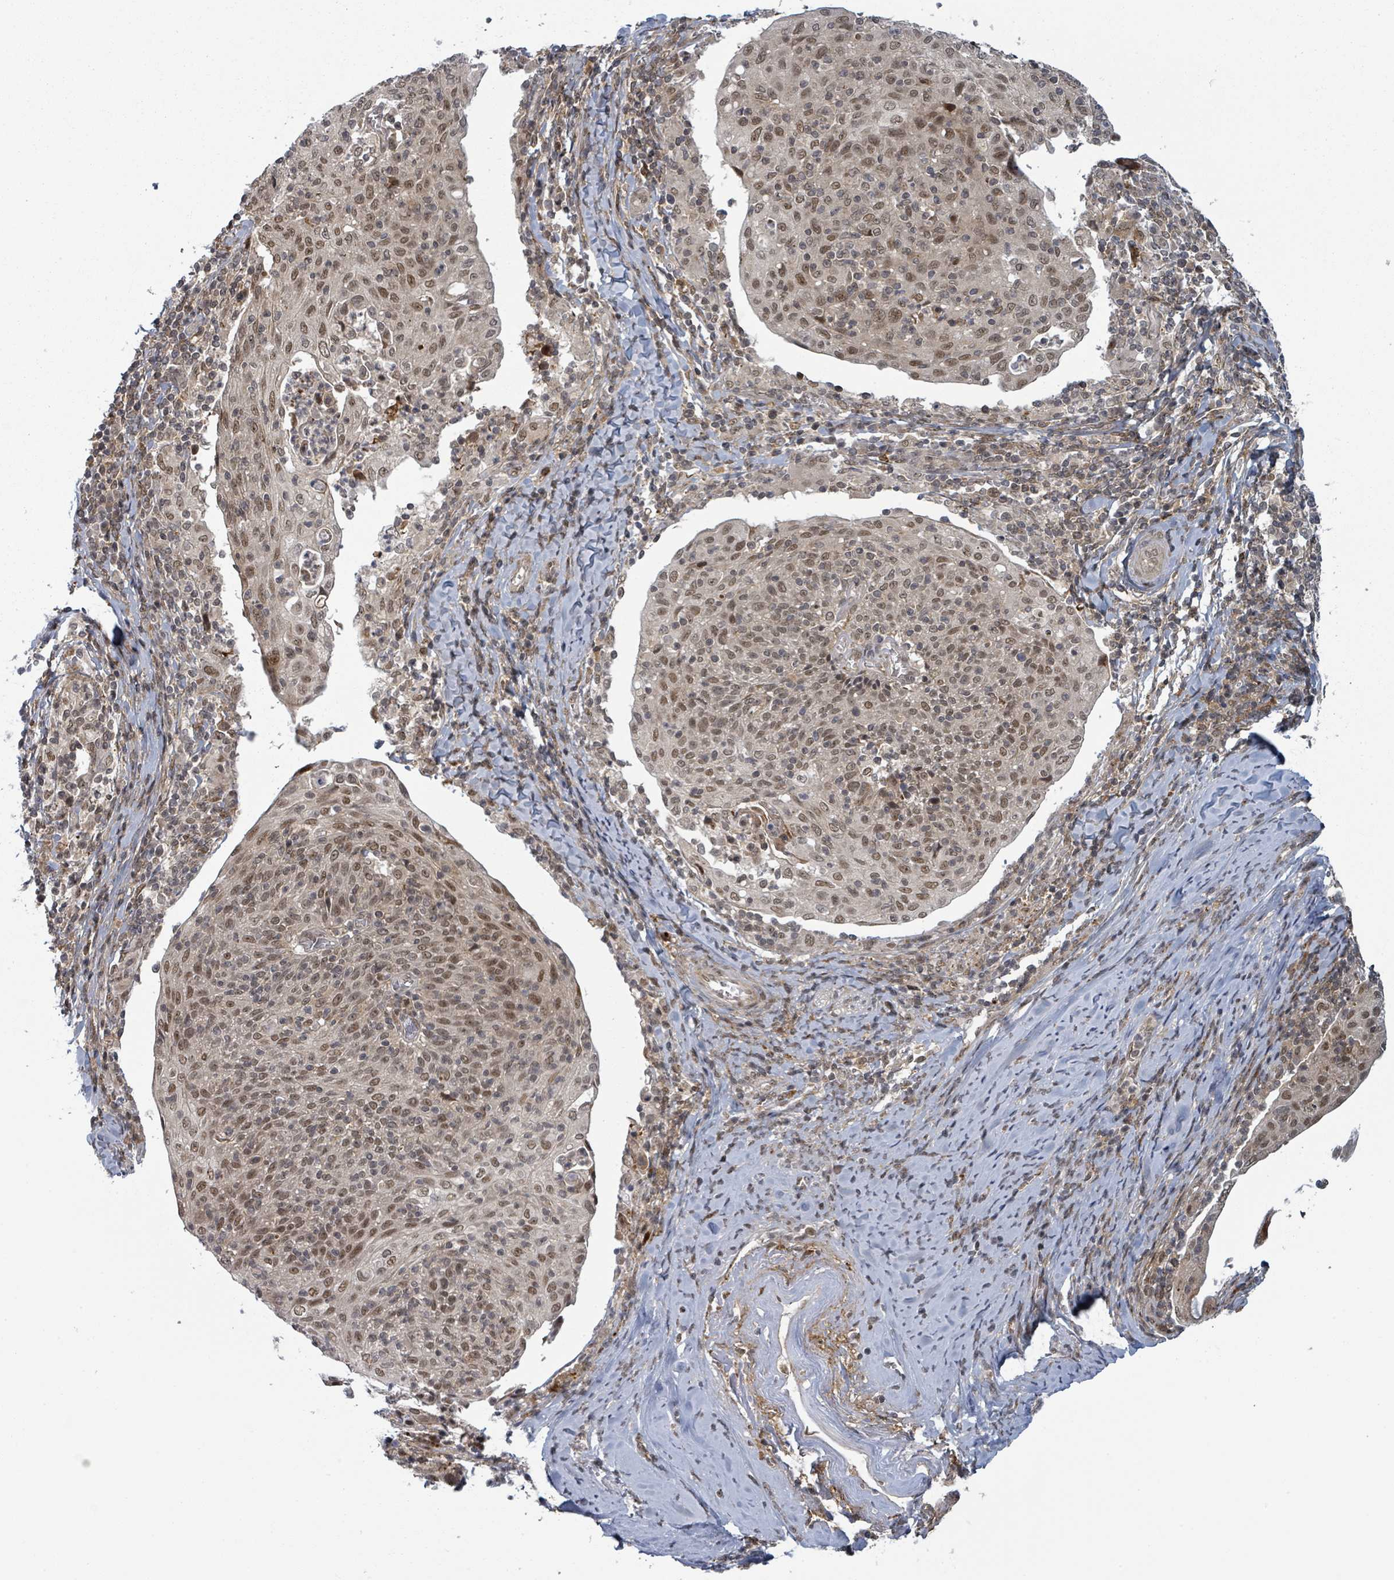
{"staining": {"intensity": "moderate", "quantity": ">75%", "location": "nuclear"}, "tissue": "cervical cancer", "cell_type": "Tumor cells", "image_type": "cancer", "snomed": [{"axis": "morphology", "description": "Squamous cell carcinoma, NOS"}, {"axis": "topography", "description": "Cervix"}], "caption": "Immunohistochemical staining of human squamous cell carcinoma (cervical) demonstrates moderate nuclear protein staining in approximately >75% of tumor cells. Nuclei are stained in blue.", "gene": "GTF3C1", "patient": {"sex": "female", "age": 52}}